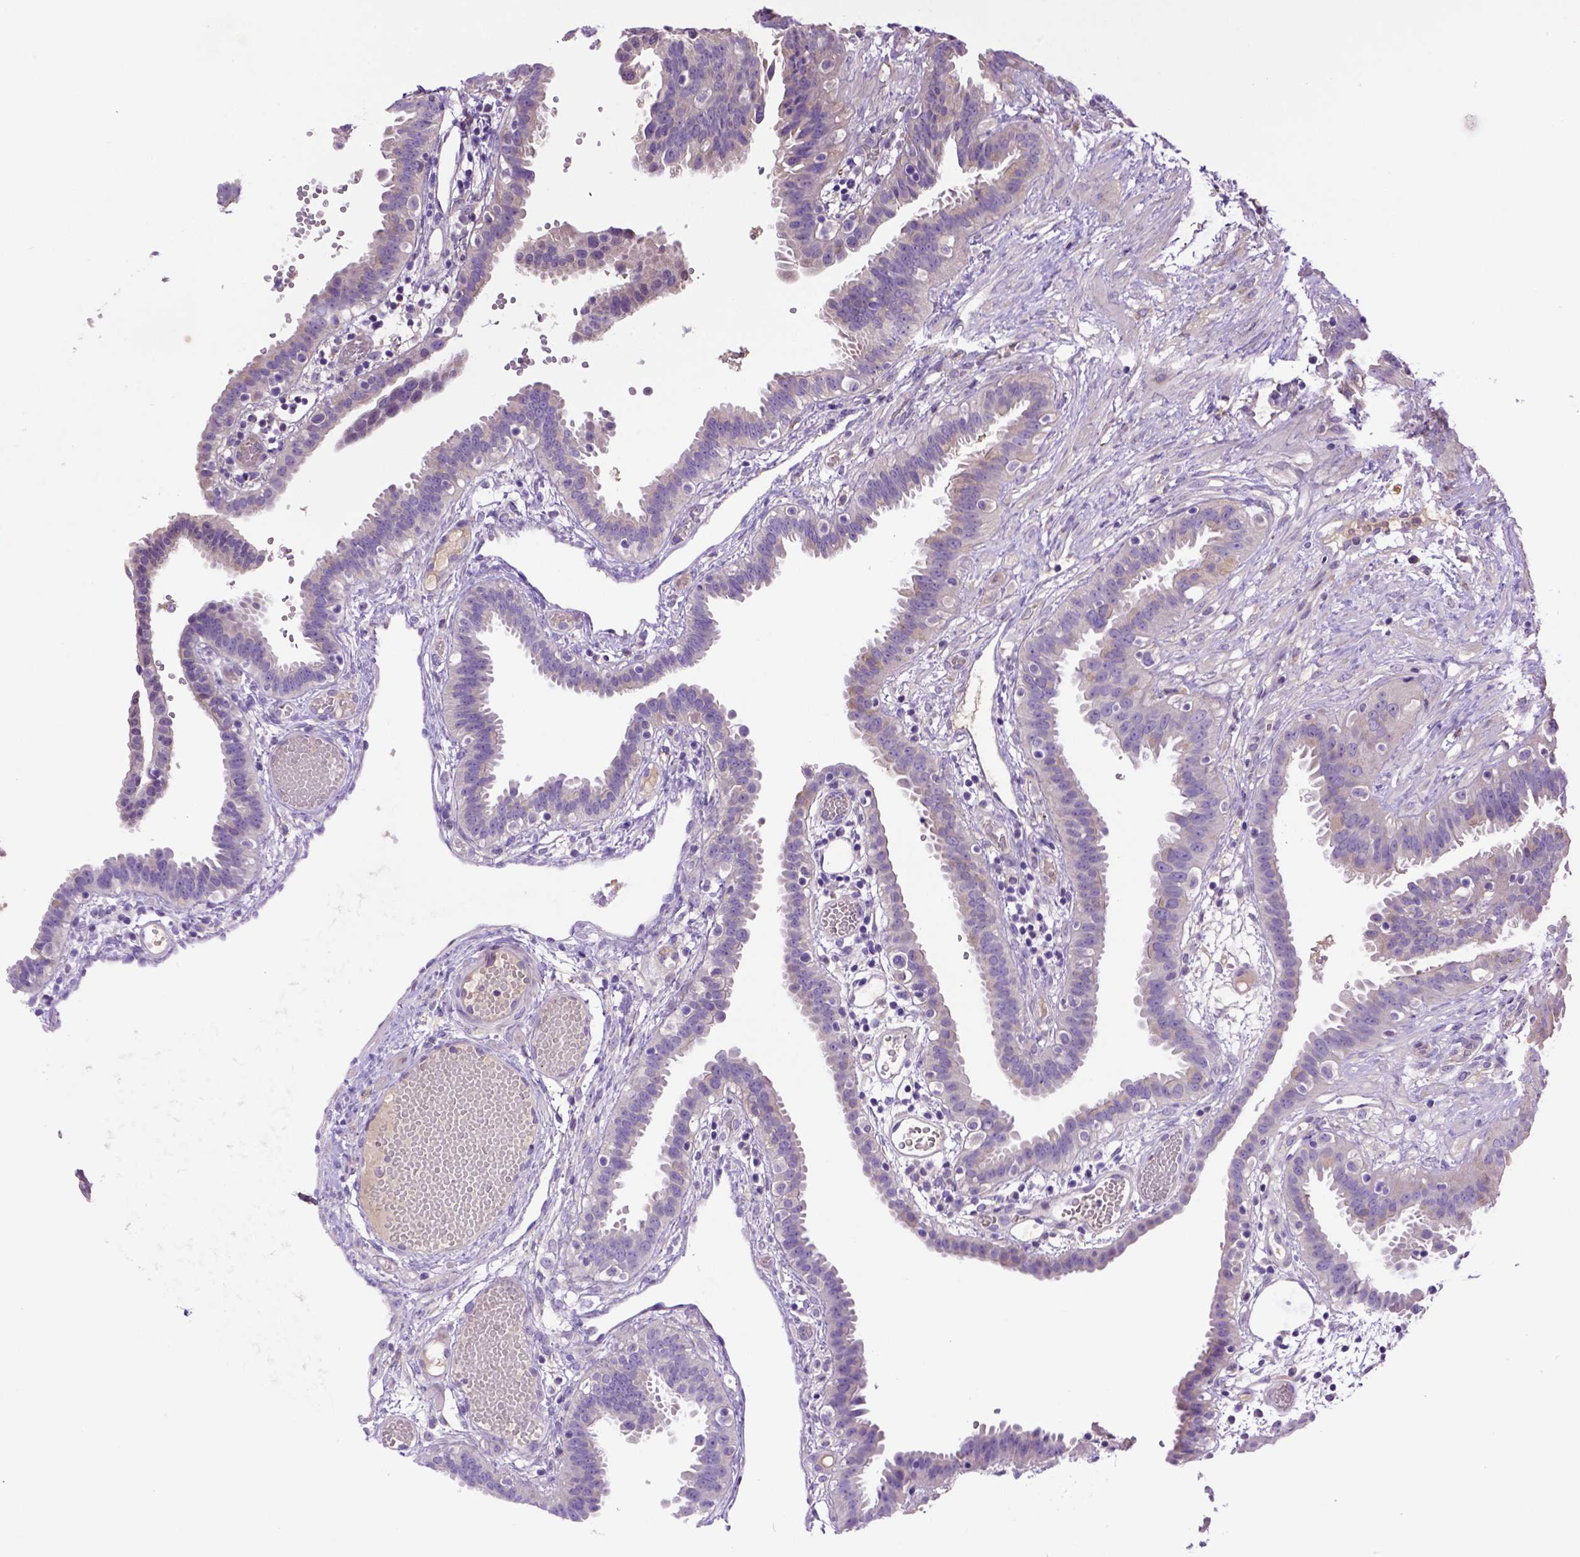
{"staining": {"intensity": "weak", "quantity": "25%-75%", "location": "cytoplasmic/membranous"}, "tissue": "fallopian tube", "cell_type": "Glandular cells", "image_type": "normal", "snomed": [{"axis": "morphology", "description": "Normal tissue, NOS"}, {"axis": "topography", "description": "Fallopian tube"}], "caption": "Protein analysis of benign fallopian tube shows weak cytoplasmic/membranous expression in about 25%-75% of glandular cells.", "gene": "DEPDC1B", "patient": {"sex": "female", "age": 37}}